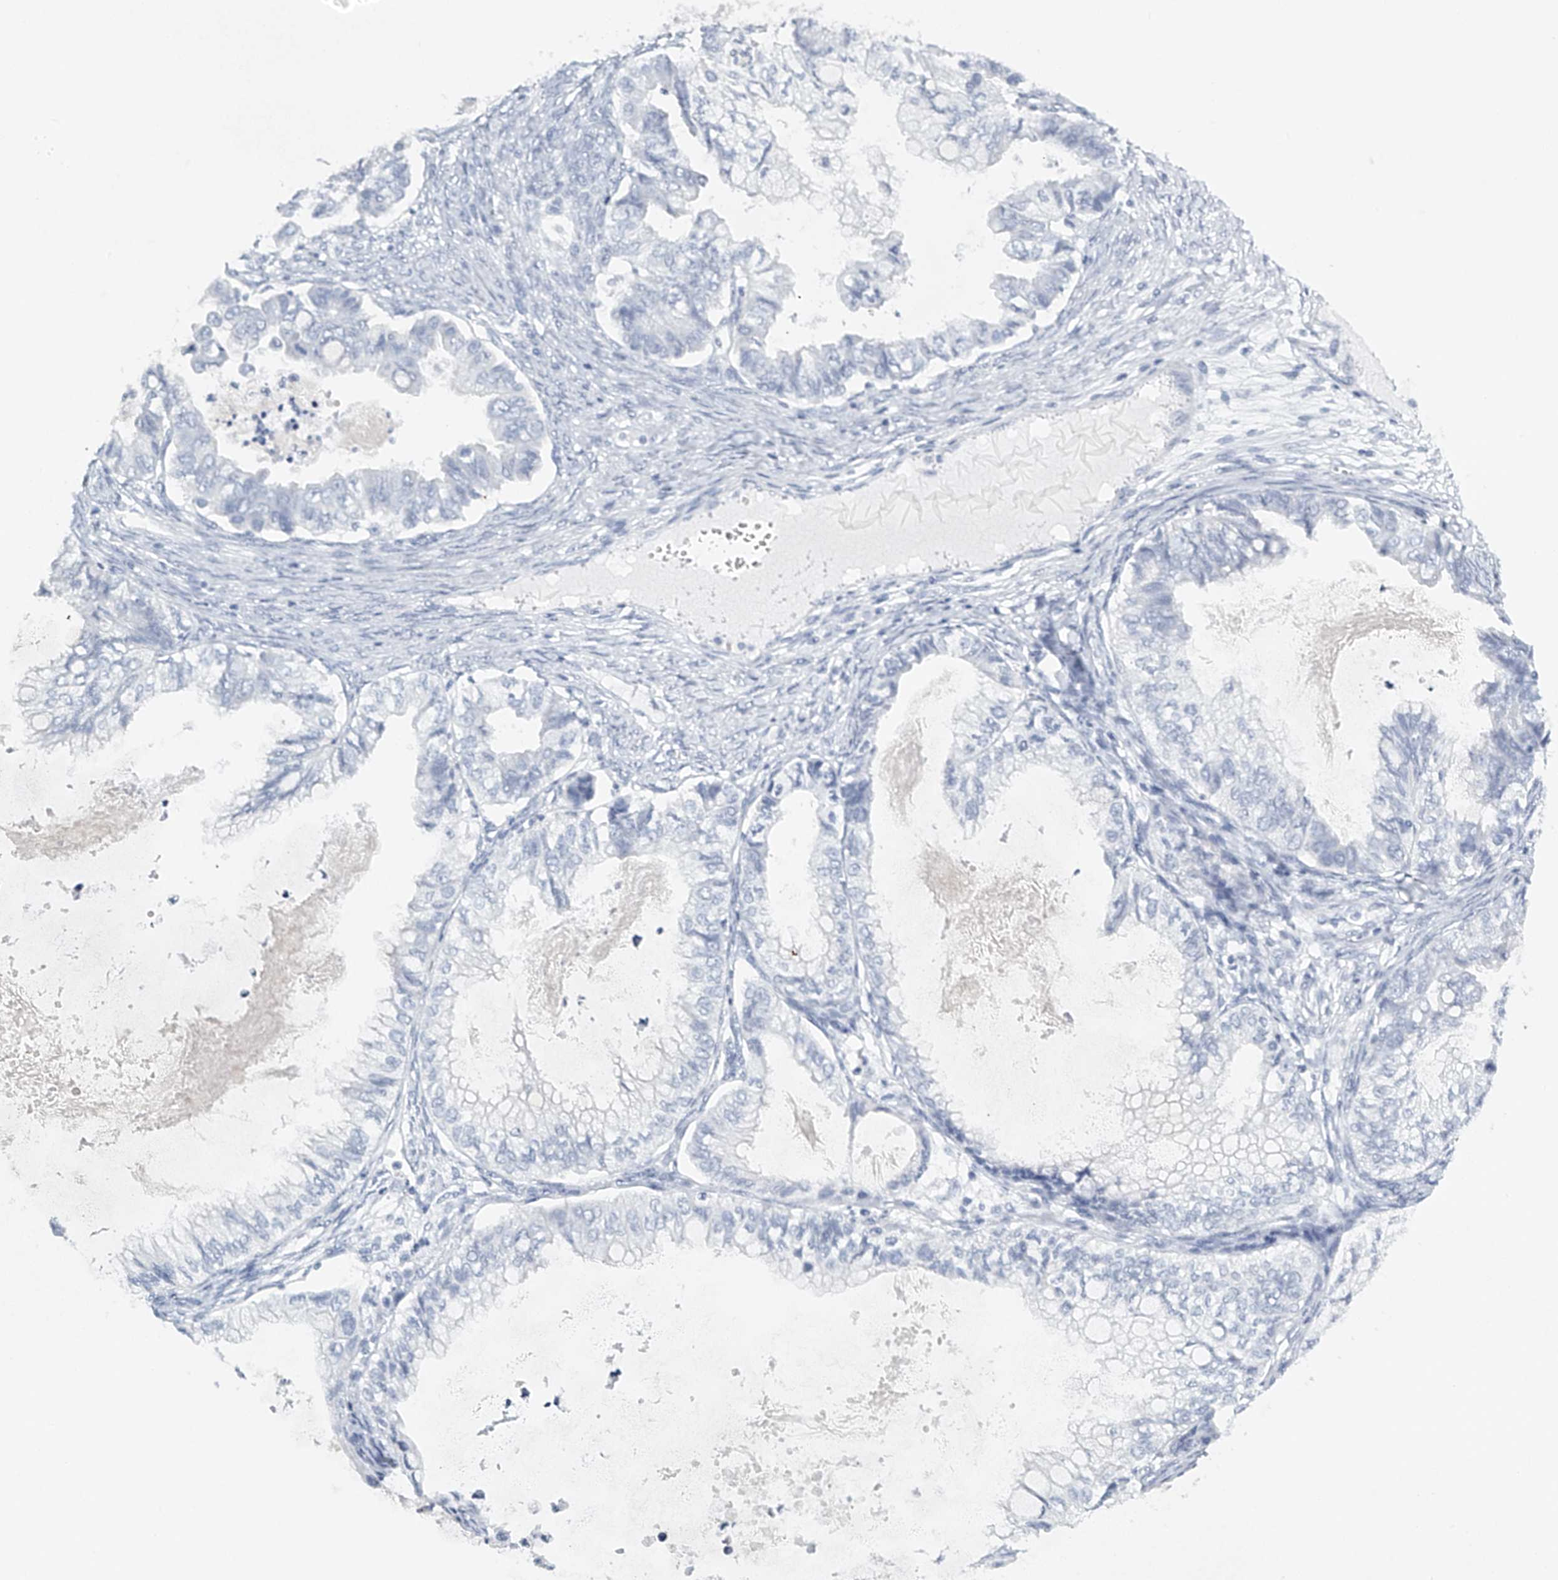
{"staining": {"intensity": "negative", "quantity": "none", "location": "none"}, "tissue": "ovarian cancer", "cell_type": "Tumor cells", "image_type": "cancer", "snomed": [{"axis": "morphology", "description": "Cystadenocarcinoma, mucinous, NOS"}, {"axis": "topography", "description": "Ovary"}], "caption": "An immunohistochemistry (IHC) histopathology image of ovarian mucinous cystadenocarcinoma is shown. There is no staining in tumor cells of ovarian mucinous cystadenocarcinoma.", "gene": "FAT2", "patient": {"sex": "female", "age": 80}}